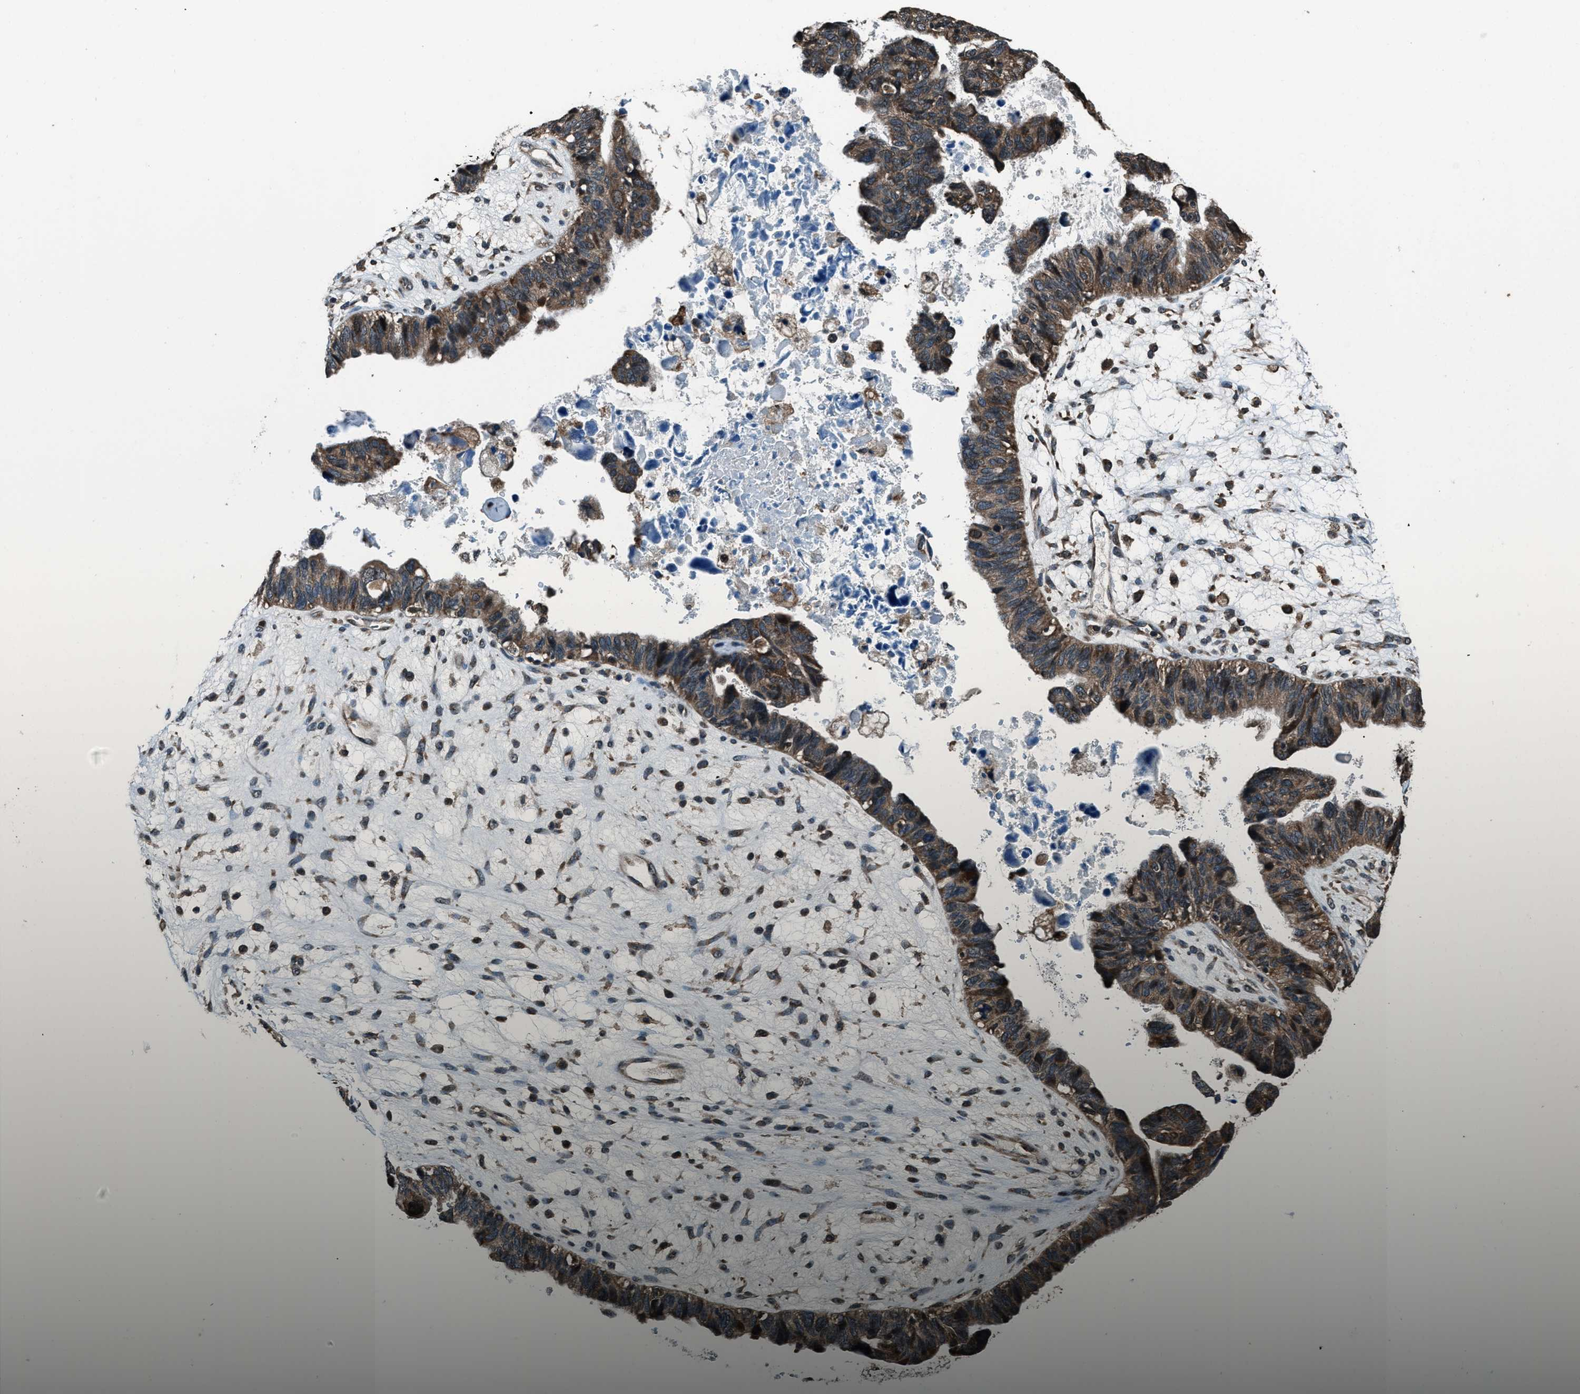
{"staining": {"intensity": "moderate", "quantity": ">75%", "location": "cytoplasmic/membranous"}, "tissue": "ovarian cancer", "cell_type": "Tumor cells", "image_type": "cancer", "snomed": [{"axis": "morphology", "description": "Cystadenocarcinoma, serous, NOS"}, {"axis": "topography", "description": "Ovary"}], "caption": "Protein expression analysis of human serous cystadenocarcinoma (ovarian) reveals moderate cytoplasmic/membranous staining in approximately >75% of tumor cells.", "gene": "TRIM4", "patient": {"sex": "female", "age": 79}}